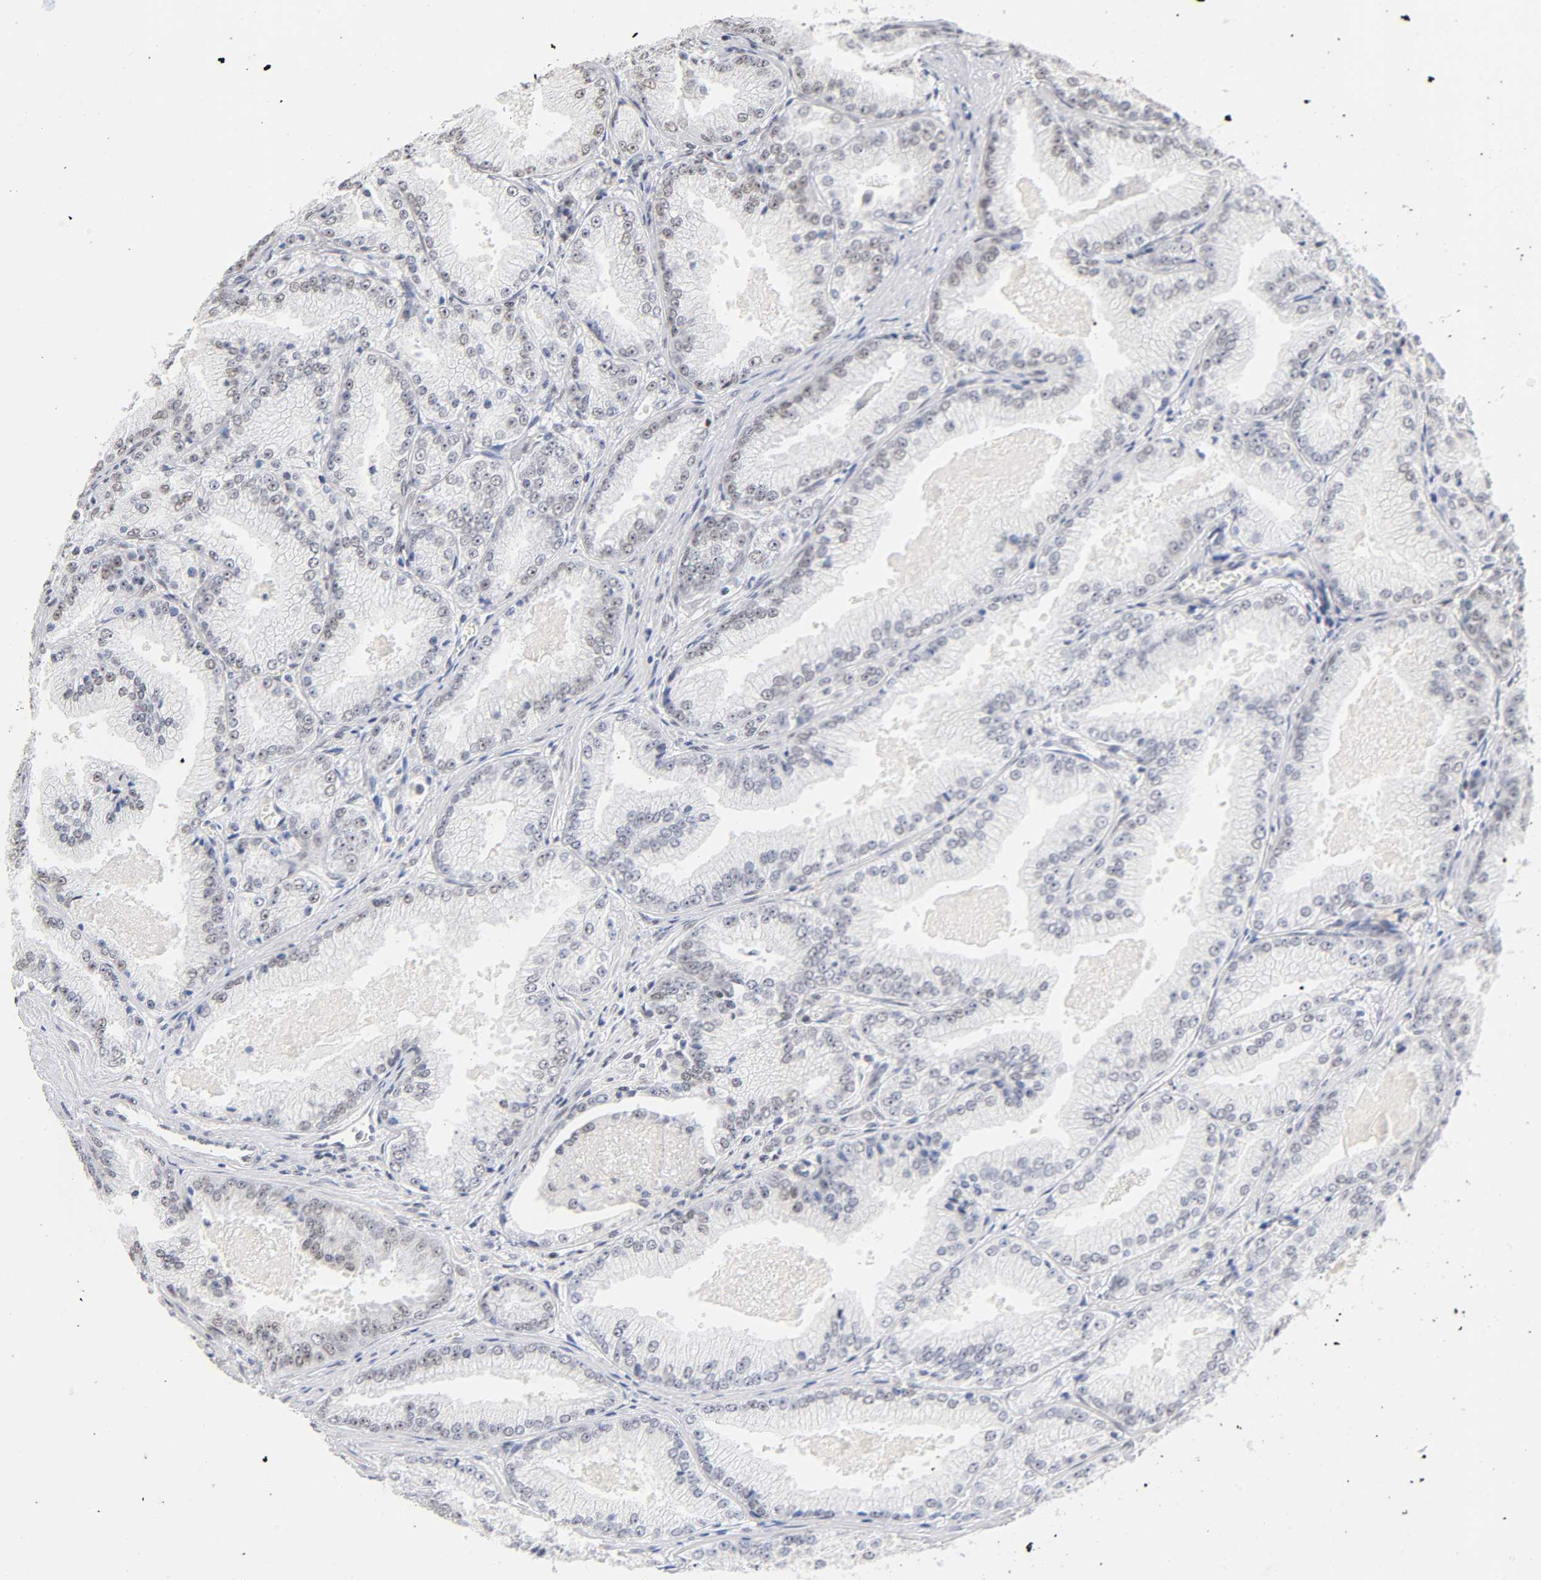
{"staining": {"intensity": "weak", "quantity": "<25%", "location": "nuclear"}, "tissue": "prostate cancer", "cell_type": "Tumor cells", "image_type": "cancer", "snomed": [{"axis": "morphology", "description": "Adenocarcinoma, High grade"}, {"axis": "topography", "description": "Prostate"}], "caption": "Tumor cells are negative for brown protein staining in prostate cancer (high-grade adenocarcinoma). (DAB IHC with hematoxylin counter stain).", "gene": "TP53RK", "patient": {"sex": "male", "age": 61}}